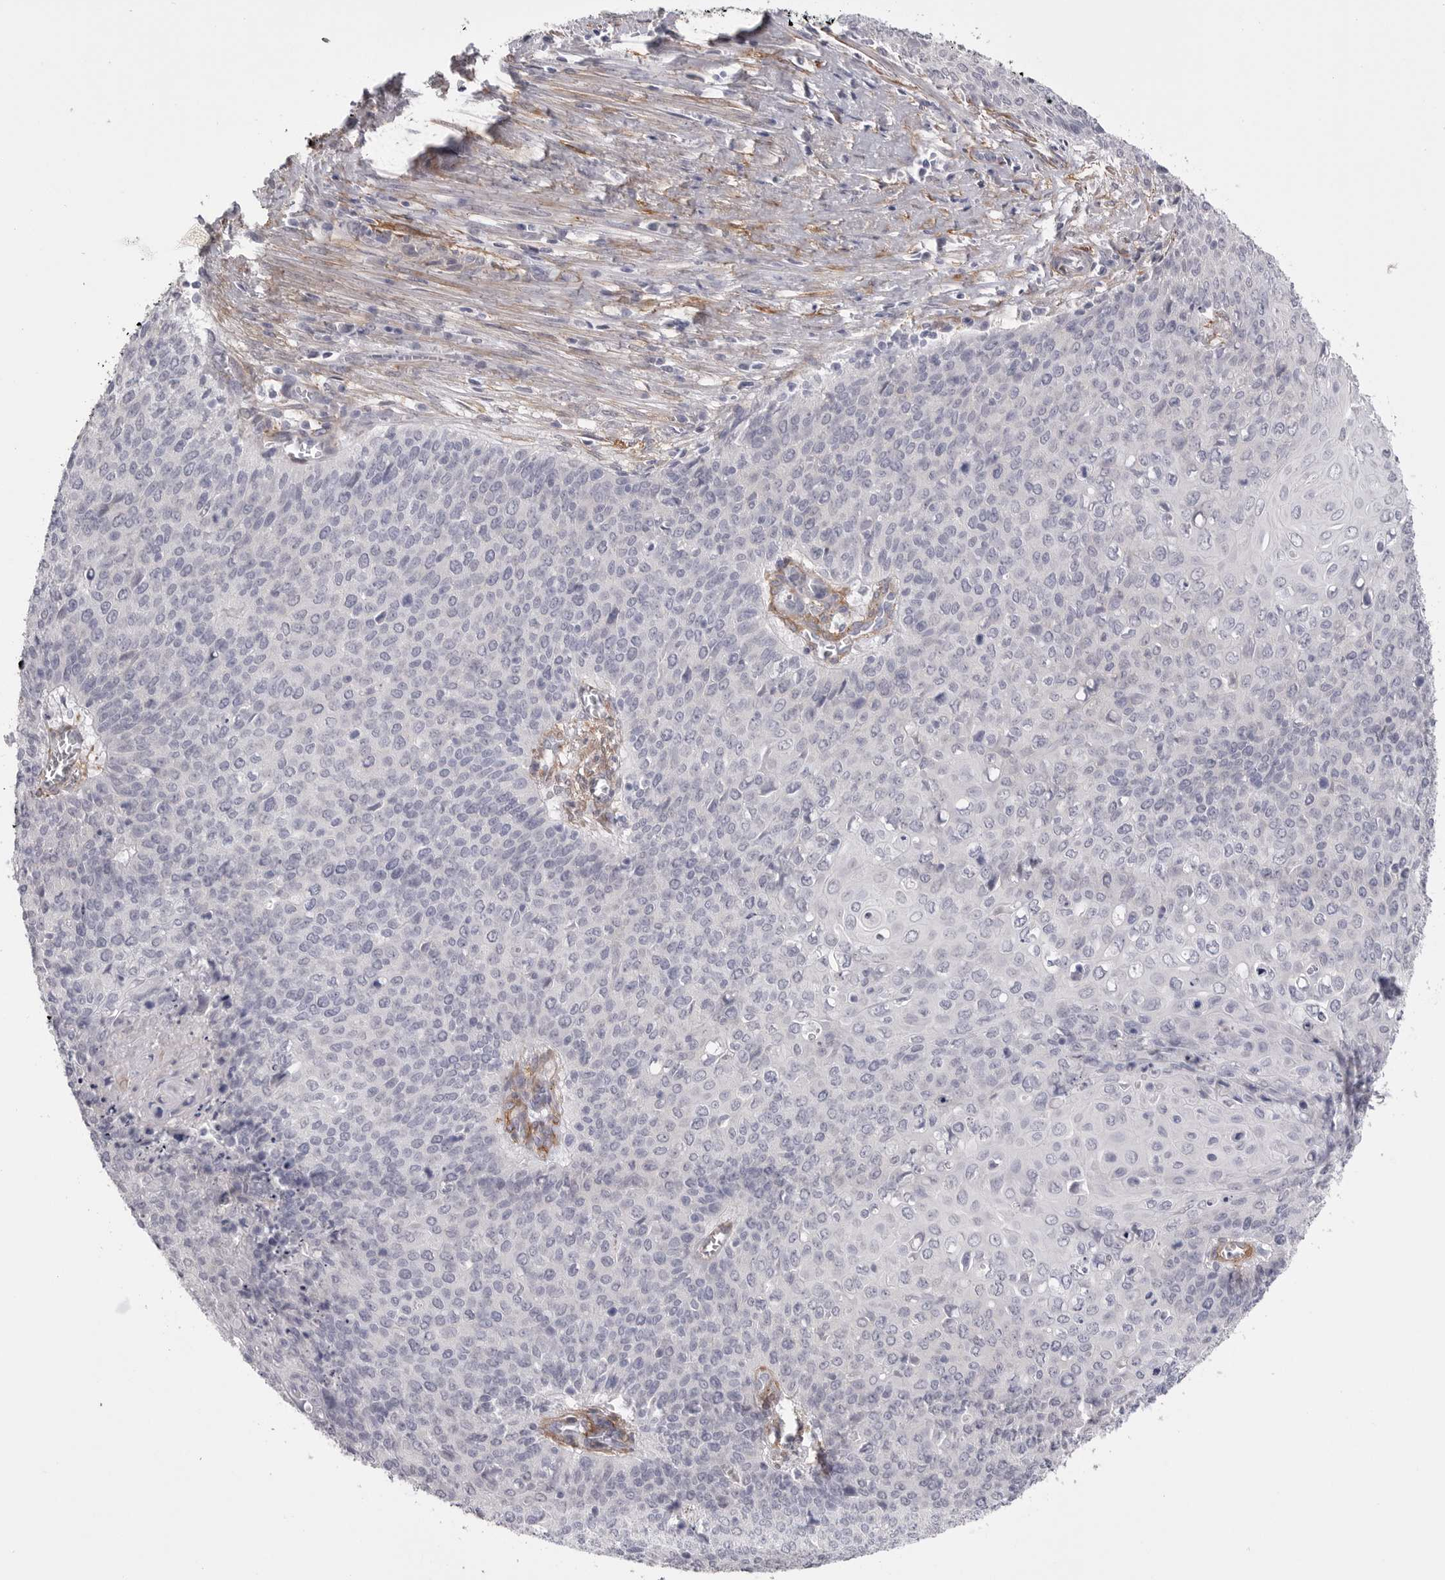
{"staining": {"intensity": "negative", "quantity": "none", "location": "none"}, "tissue": "cervical cancer", "cell_type": "Tumor cells", "image_type": "cancer", "snomed": [{"axis": "morphology", "description": "Squamous cell carcinoma, NOS"}, {"axis": "topography", "description": "Cervix"}], "caption": "Tumor cells are negative for protein expression in human cervical squamous cell carcinoma.", "gene": "AKAP12", "patient": {"sex": "female", "age": 39}}